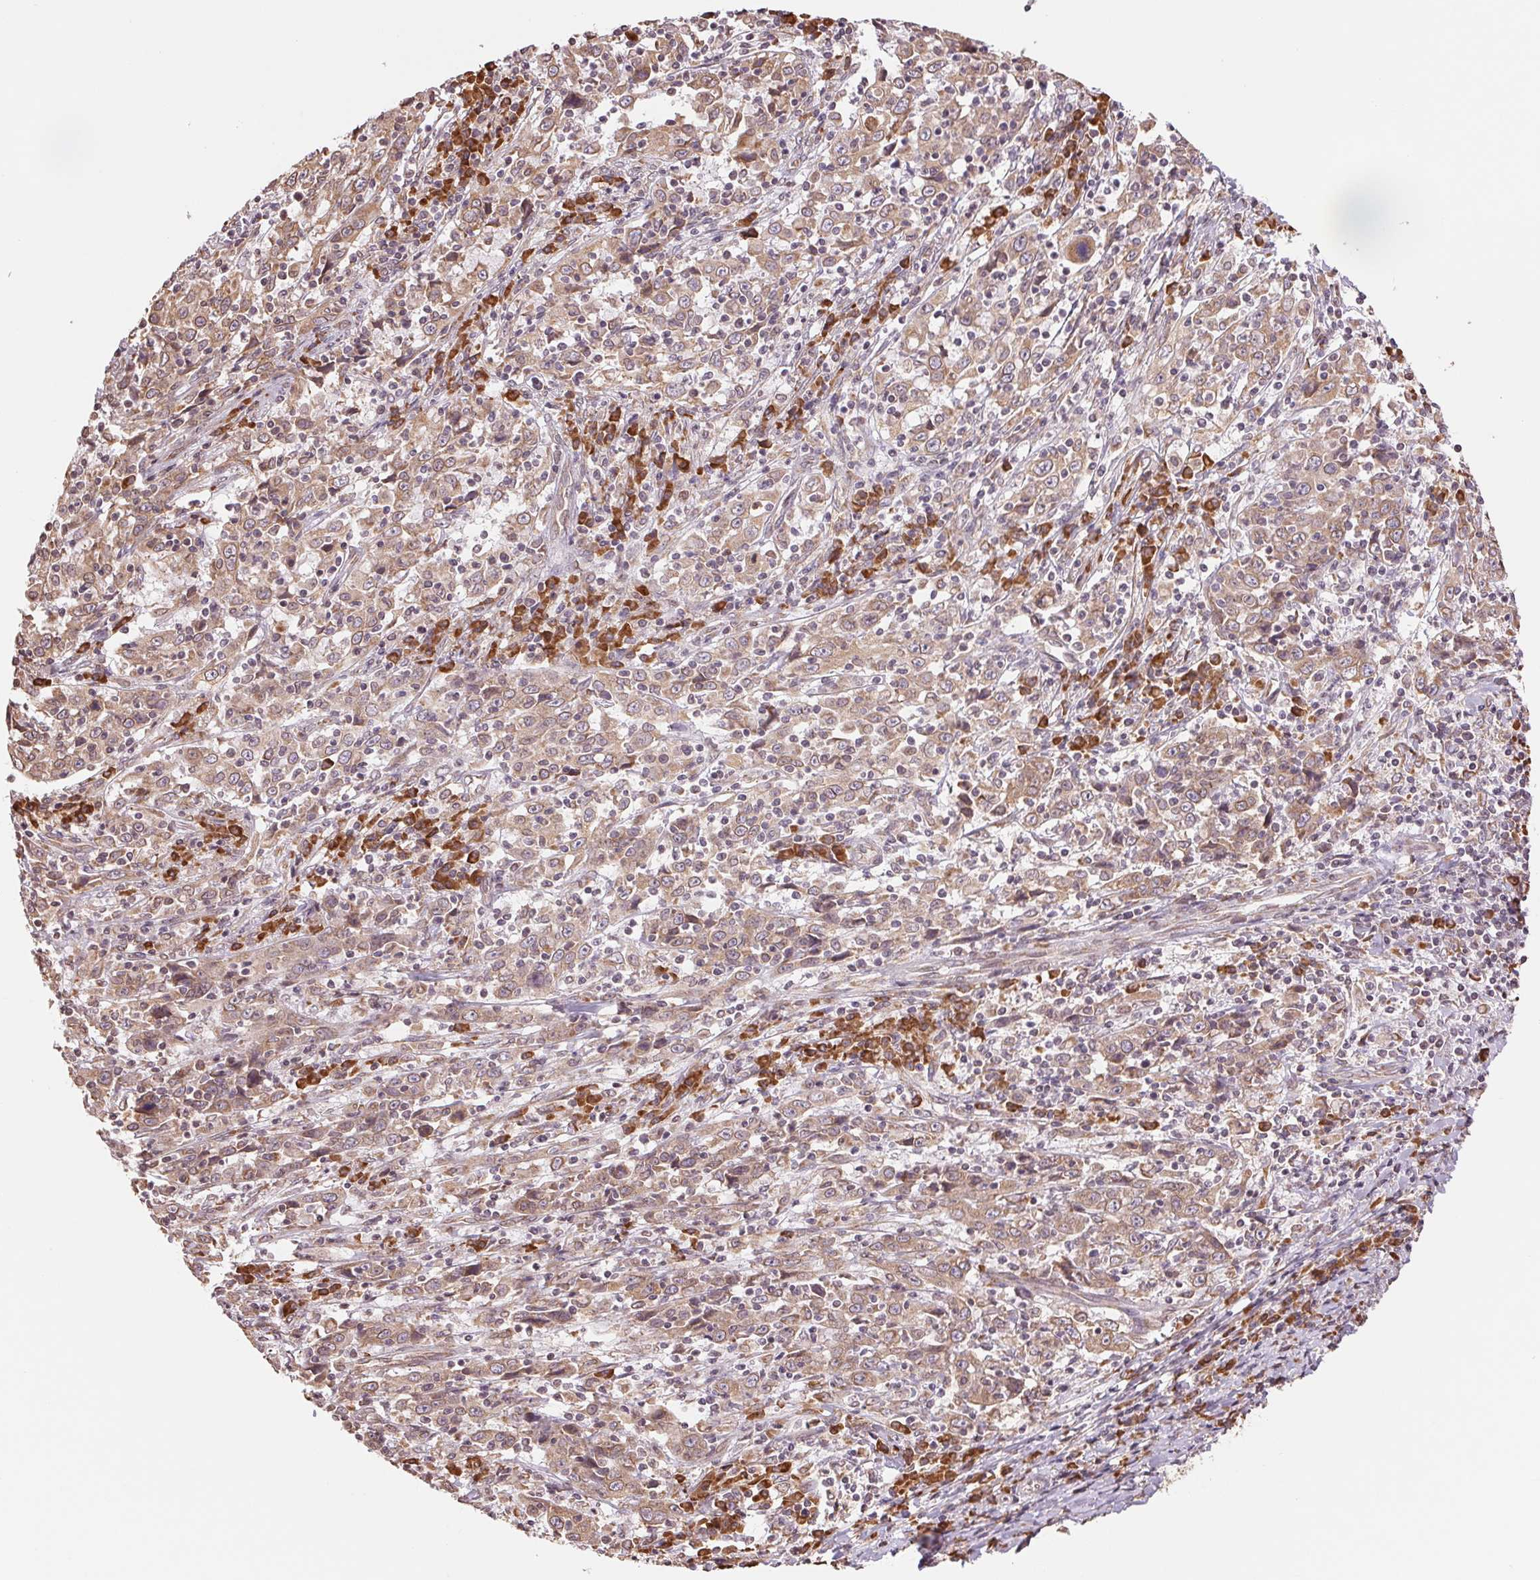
{"staining": {"intensity": "weak", "quantity": ">75%", "location": "cytoplasmic/membranous"}, "tissue": "cervical cancer", "cell_type": "Tumor cells", "image_type": "cancer", "snomed": [{"axis": "morphology", "description": "Squamous cell carcinoma, NOS"}, {"axis": "topography", "description": "Cervix"}], "caption": "Cervical cancer (squamous cell carcinoma) tissue displays weak cytoplasmic/membranous expression in approximately >75% of tumor cells, visualized by immunohistochemistry.", "gene": "RPN1", "patient": {"sex": "female", "age": 46}}